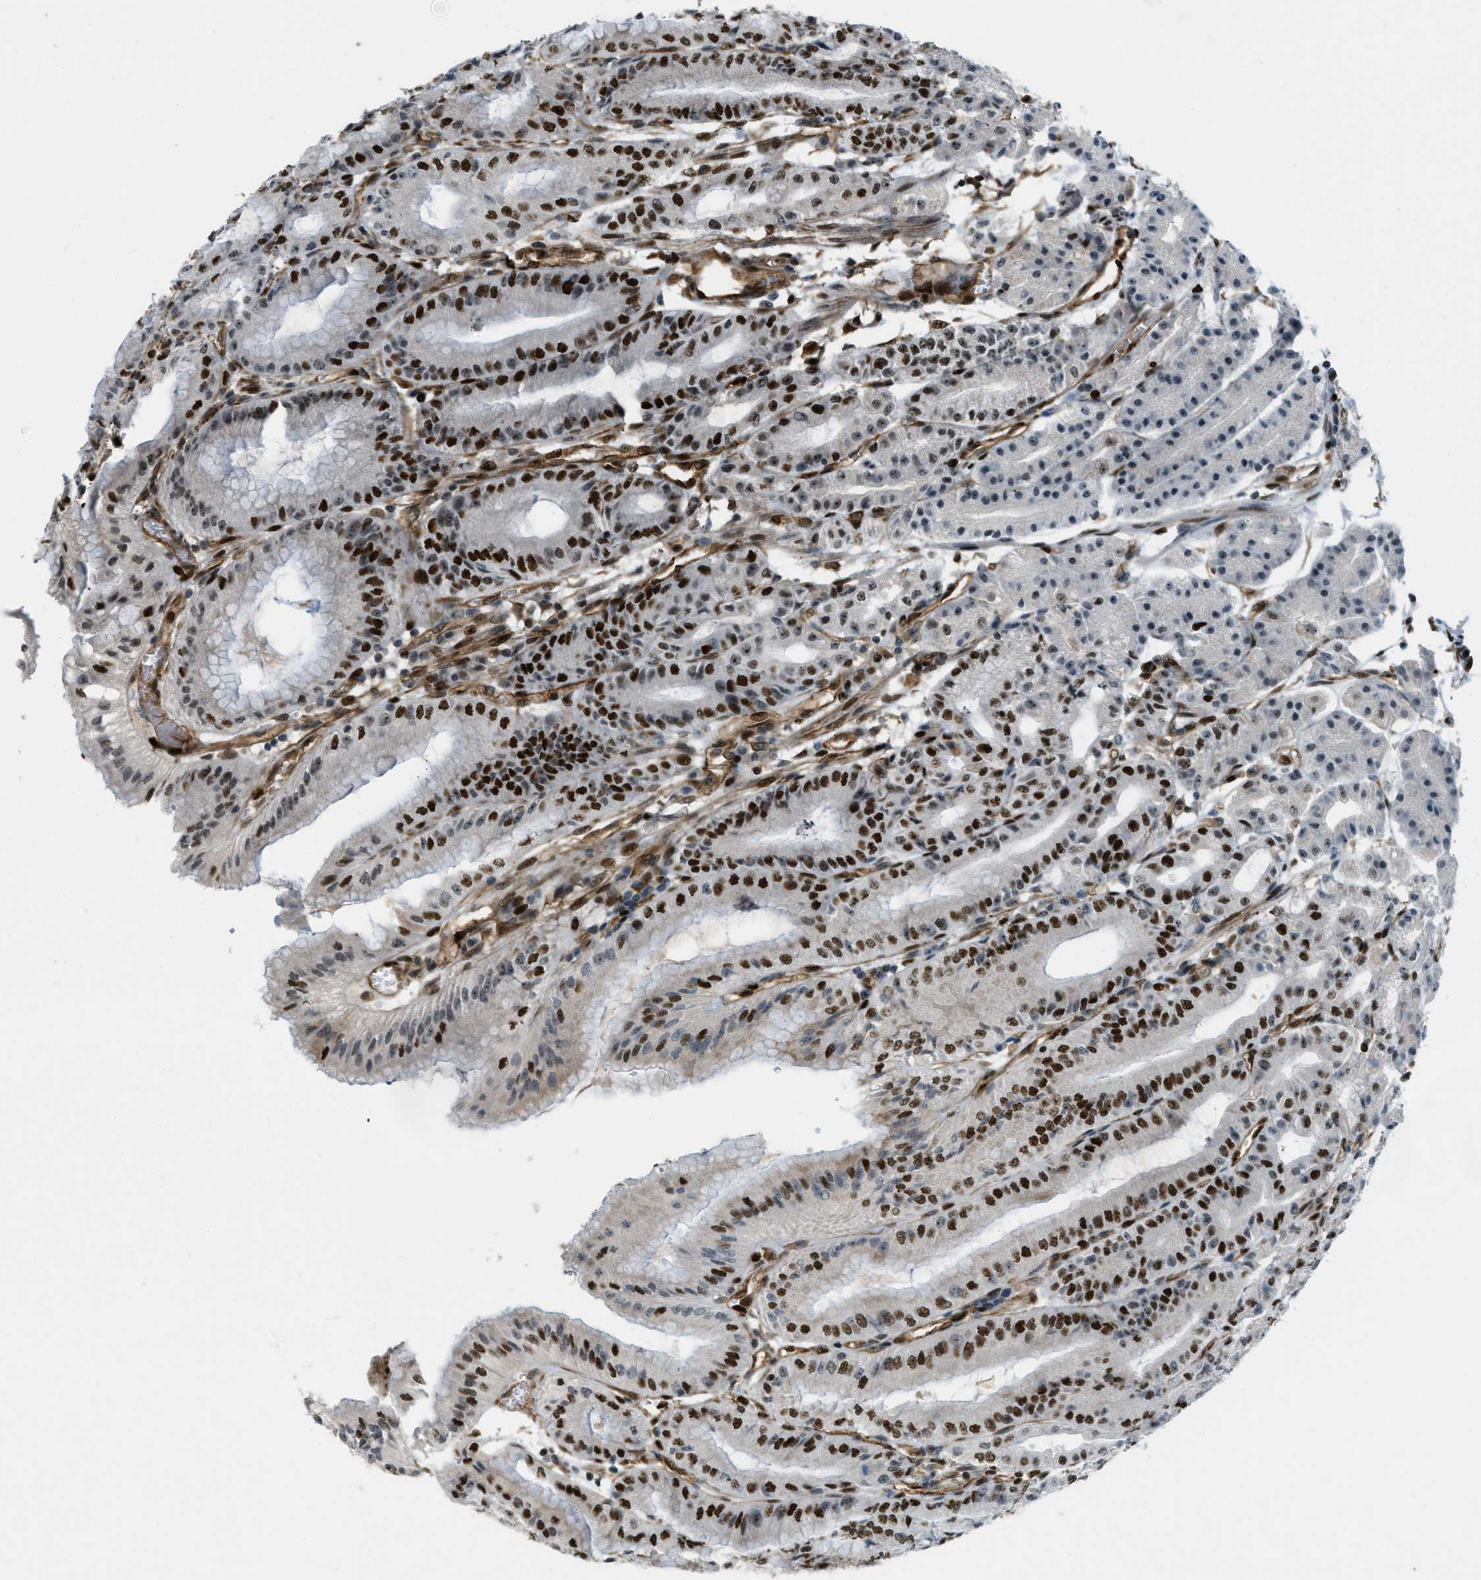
{"staining": {"intensity": "strong", "quantity": ">75%", "location": "nuclear"}, "tissue": "stomach", "cell_type": "Glandular cells", "image_type": "normal", "snomed": [{"axis": "morphology", "description": "Normal tissue, NOS"}, {"axis": "topography", "description": "Stomach, lower"}], "caption": "IHC (DAB (3,3'-diaminobenzidine)) staining of benign human stomach displays strong nuclear protein expression in about >75% of glandular cells.", "gene": "ZFR", "patient": {"sex": "male", "age": 71}}